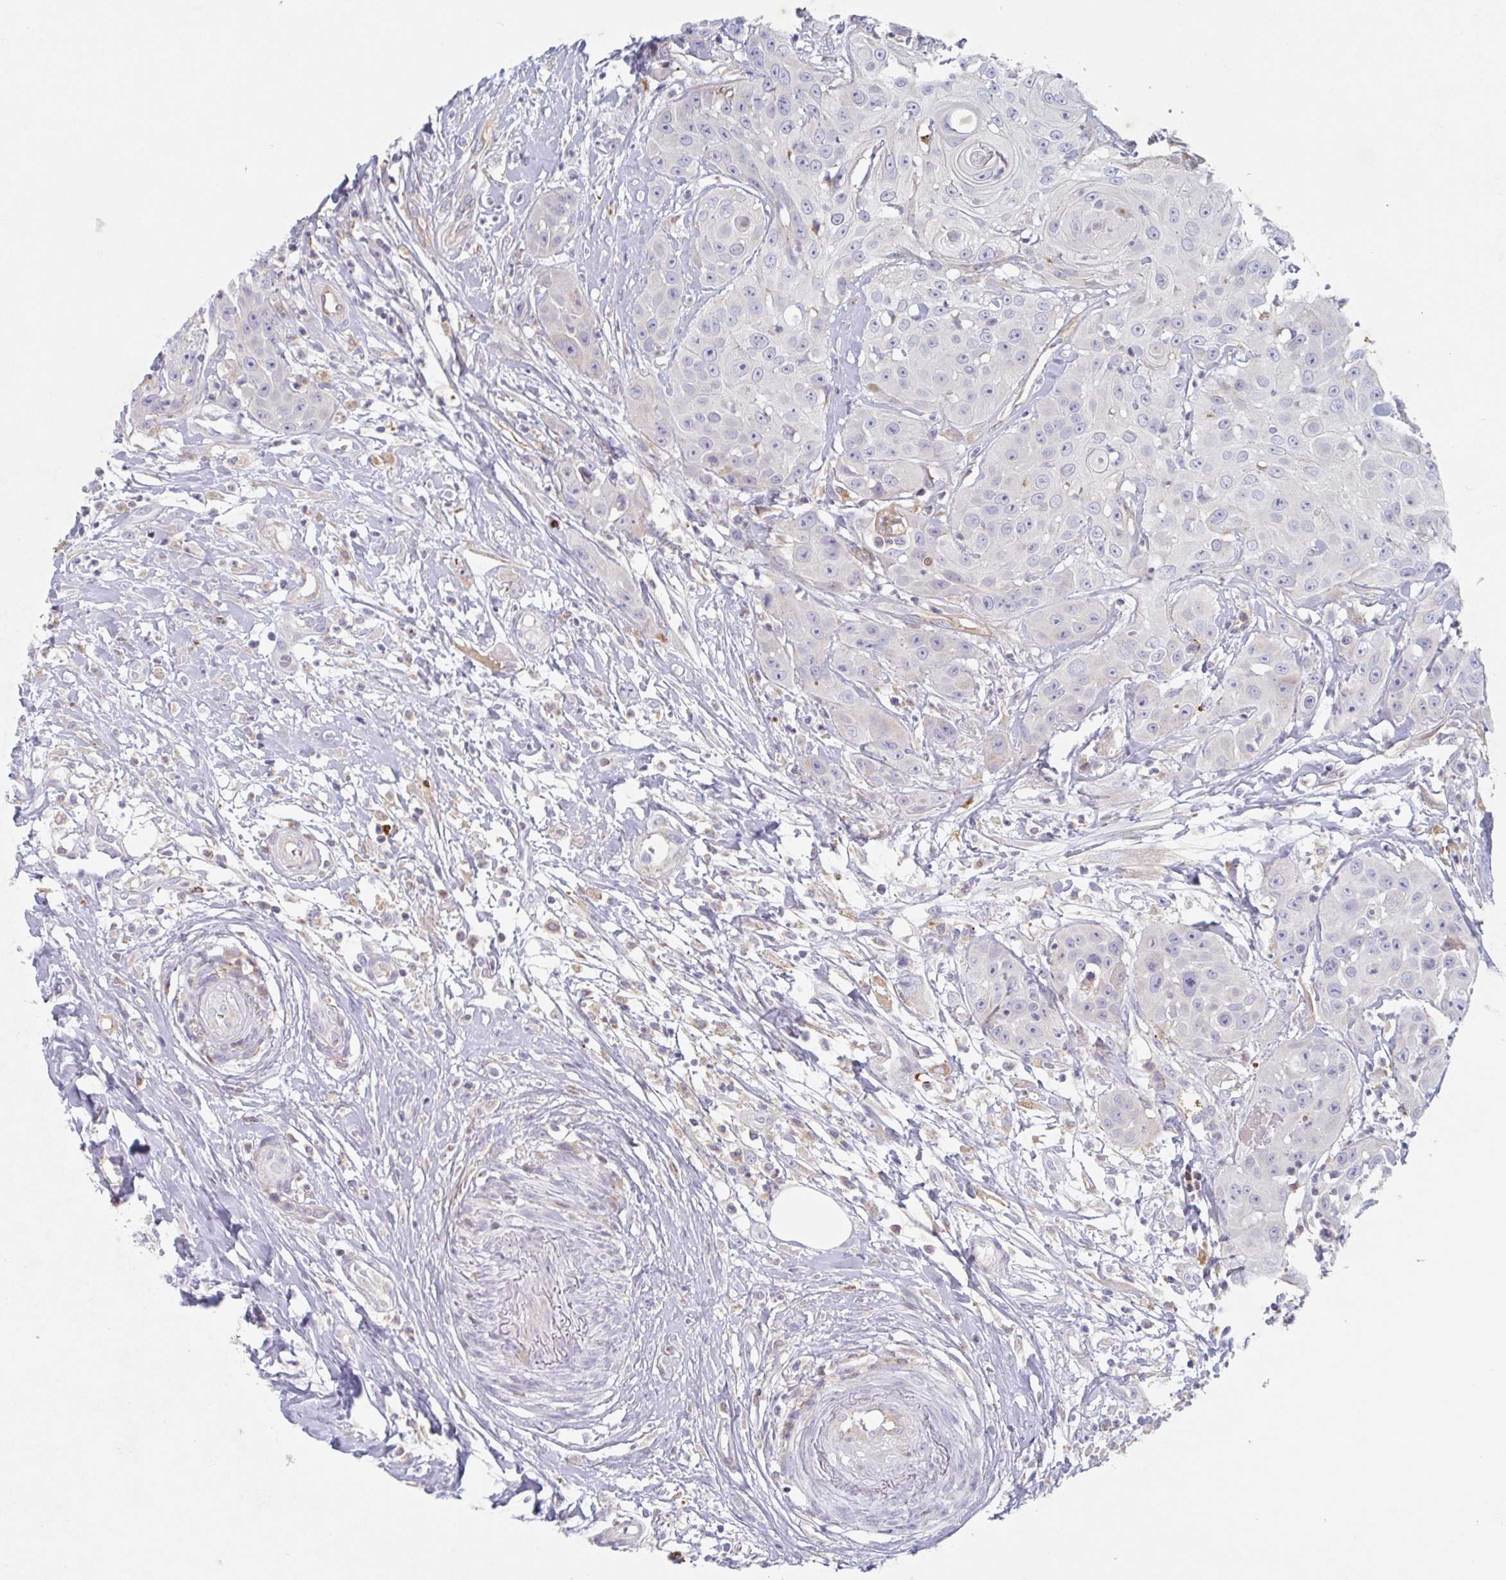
{"staining": {"intensity": "moderate", "quantity": "25%-75%", "location": "cytoplasmic/membranous"}, "tissue": "head and neck cancer", "cell_type": "Tumor cells", "image_type": "cancer", "snomed": [{"axis": "morphology", "description": "Squamous cell carcinoma, NOS"}, {"axis": "topography", "description": "Head-Neck"}], "caption": "A medium amount of moderate cytoplasmic/membranous staining is seen in approximately 25%-75% of tumor cells in head and neck squamous cell carcinoma tissue. Nuclei are stained in blue.", "gene": "MANBA", "patient": {"sex": "male", "age": 83}}